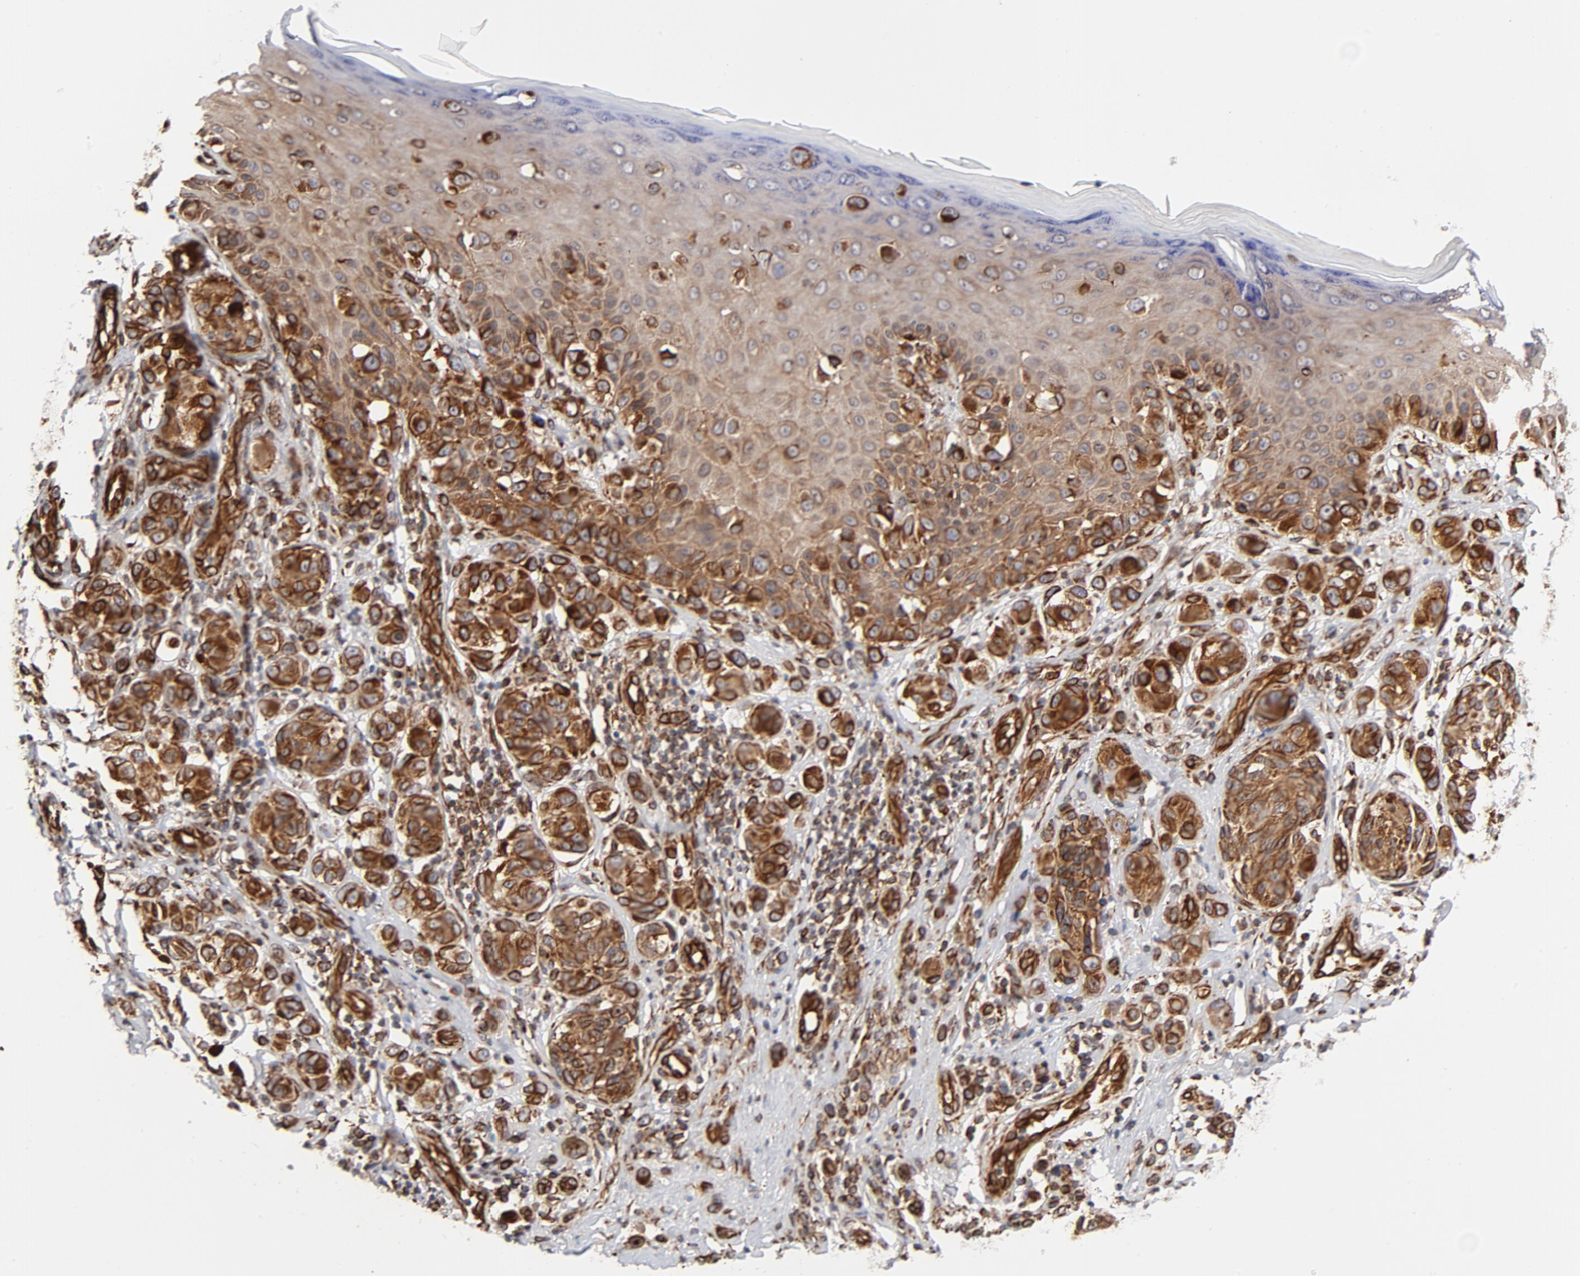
{"staining": {"intensity": "strong", "quantity": ">75%", "location": "cytoplasmic/membranous"}, "tissue": "melanoma", "cell_type": "Tumor cells", "image_type": "cancer", "snomed": [{"axis": "morphology", "description": "Malignant melanoma, NOS"}, {"axis": "topography", "description": "Skin"}], "caption": "Human melanoma stained for a protein (brown) exhibits strong cytoplasmic/membranous positive positivity in approximately >75% of tumor cells.", "gene": "DNAAF2", "patient": {"sex": "male", "age": 57}}